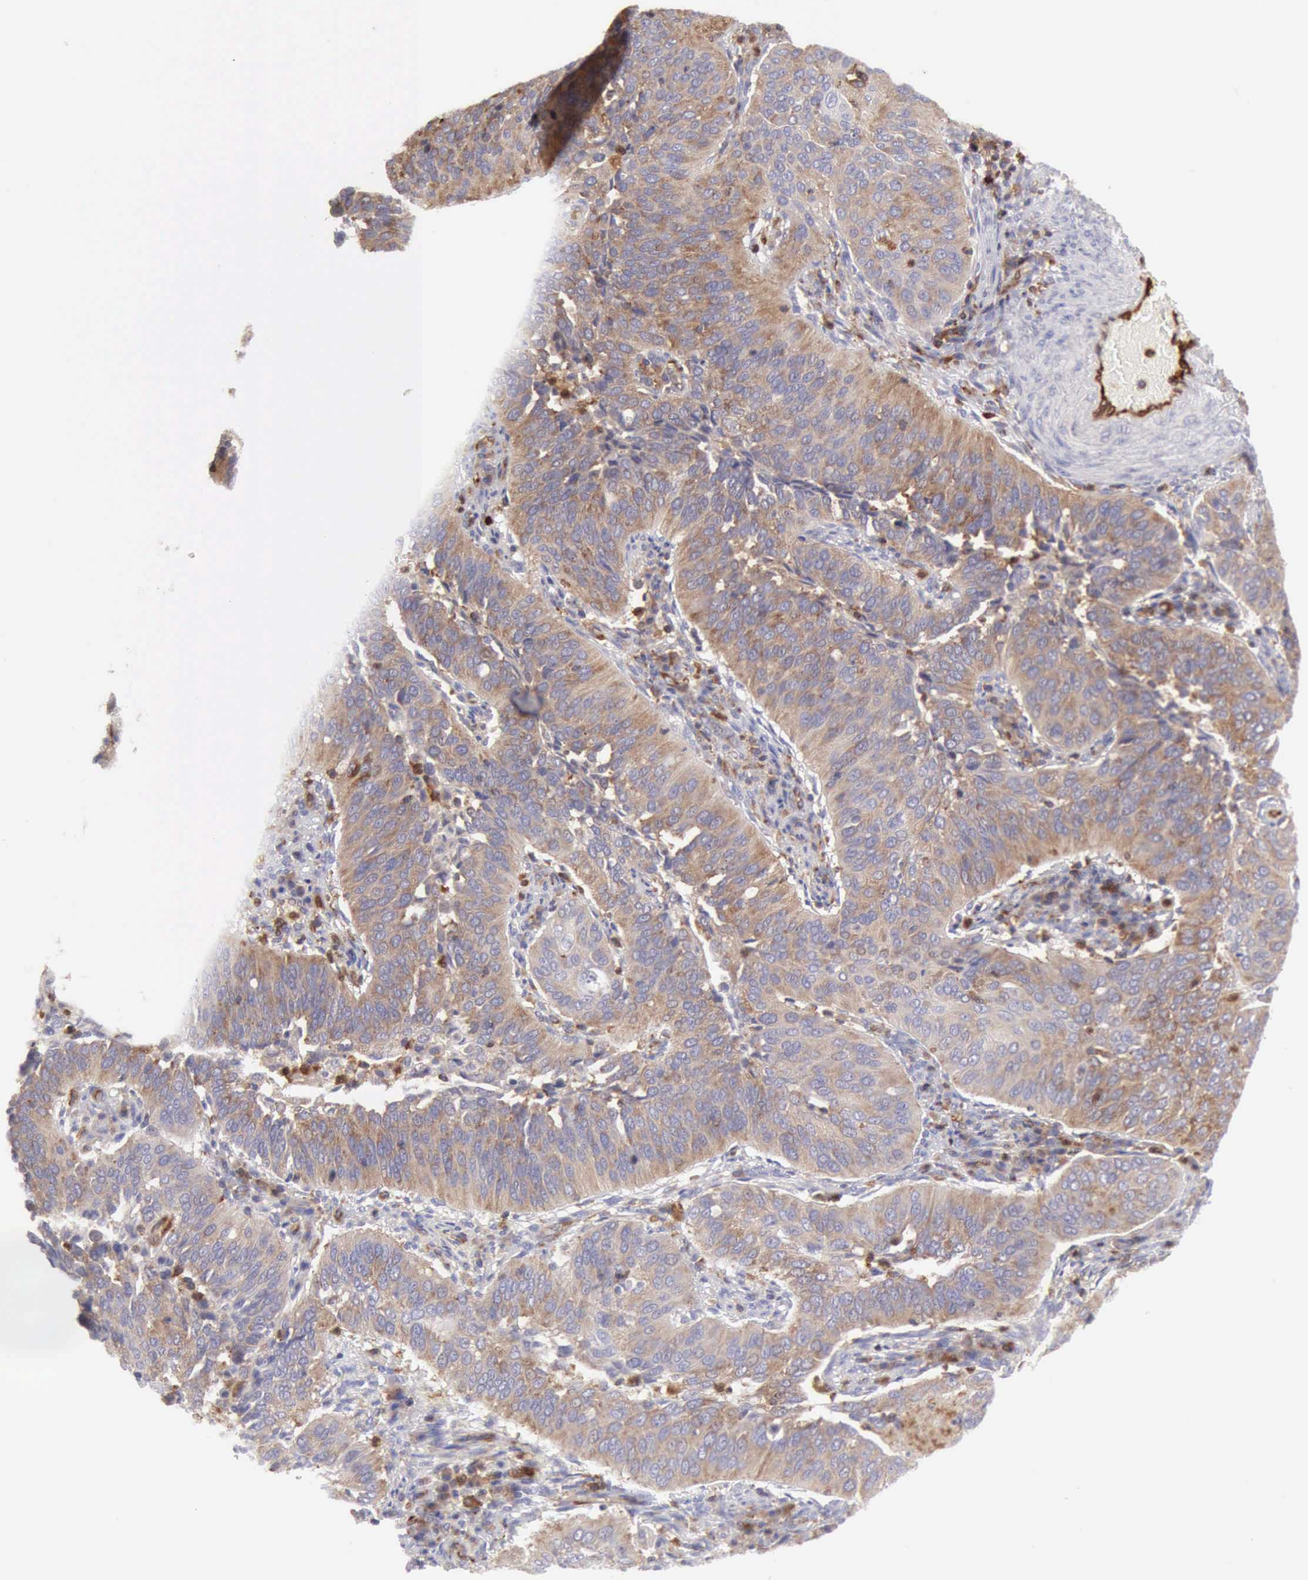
{"staining": {"intensity": "weak", "quantity": ">75%", "location": "cytoplasmic/membranous"}, "tissue": "cervical cancer", "cell_type": "Tumor cells", "image_type": "cancer", "snomed": [{"axis": "morphology", "description": "Squamous cell carcinoma, NOS"}, {"axis": "topography", "description": "Cervix"}], "caption": "Protein expression analysis of squamous cell carcinoma (cervical) demonstrates weak cytoplasmic/membranous expression in approximately >75% of tumor cells.", "gene": "ARHGAP4", "patient": {"sex": "female", "age": 39}}